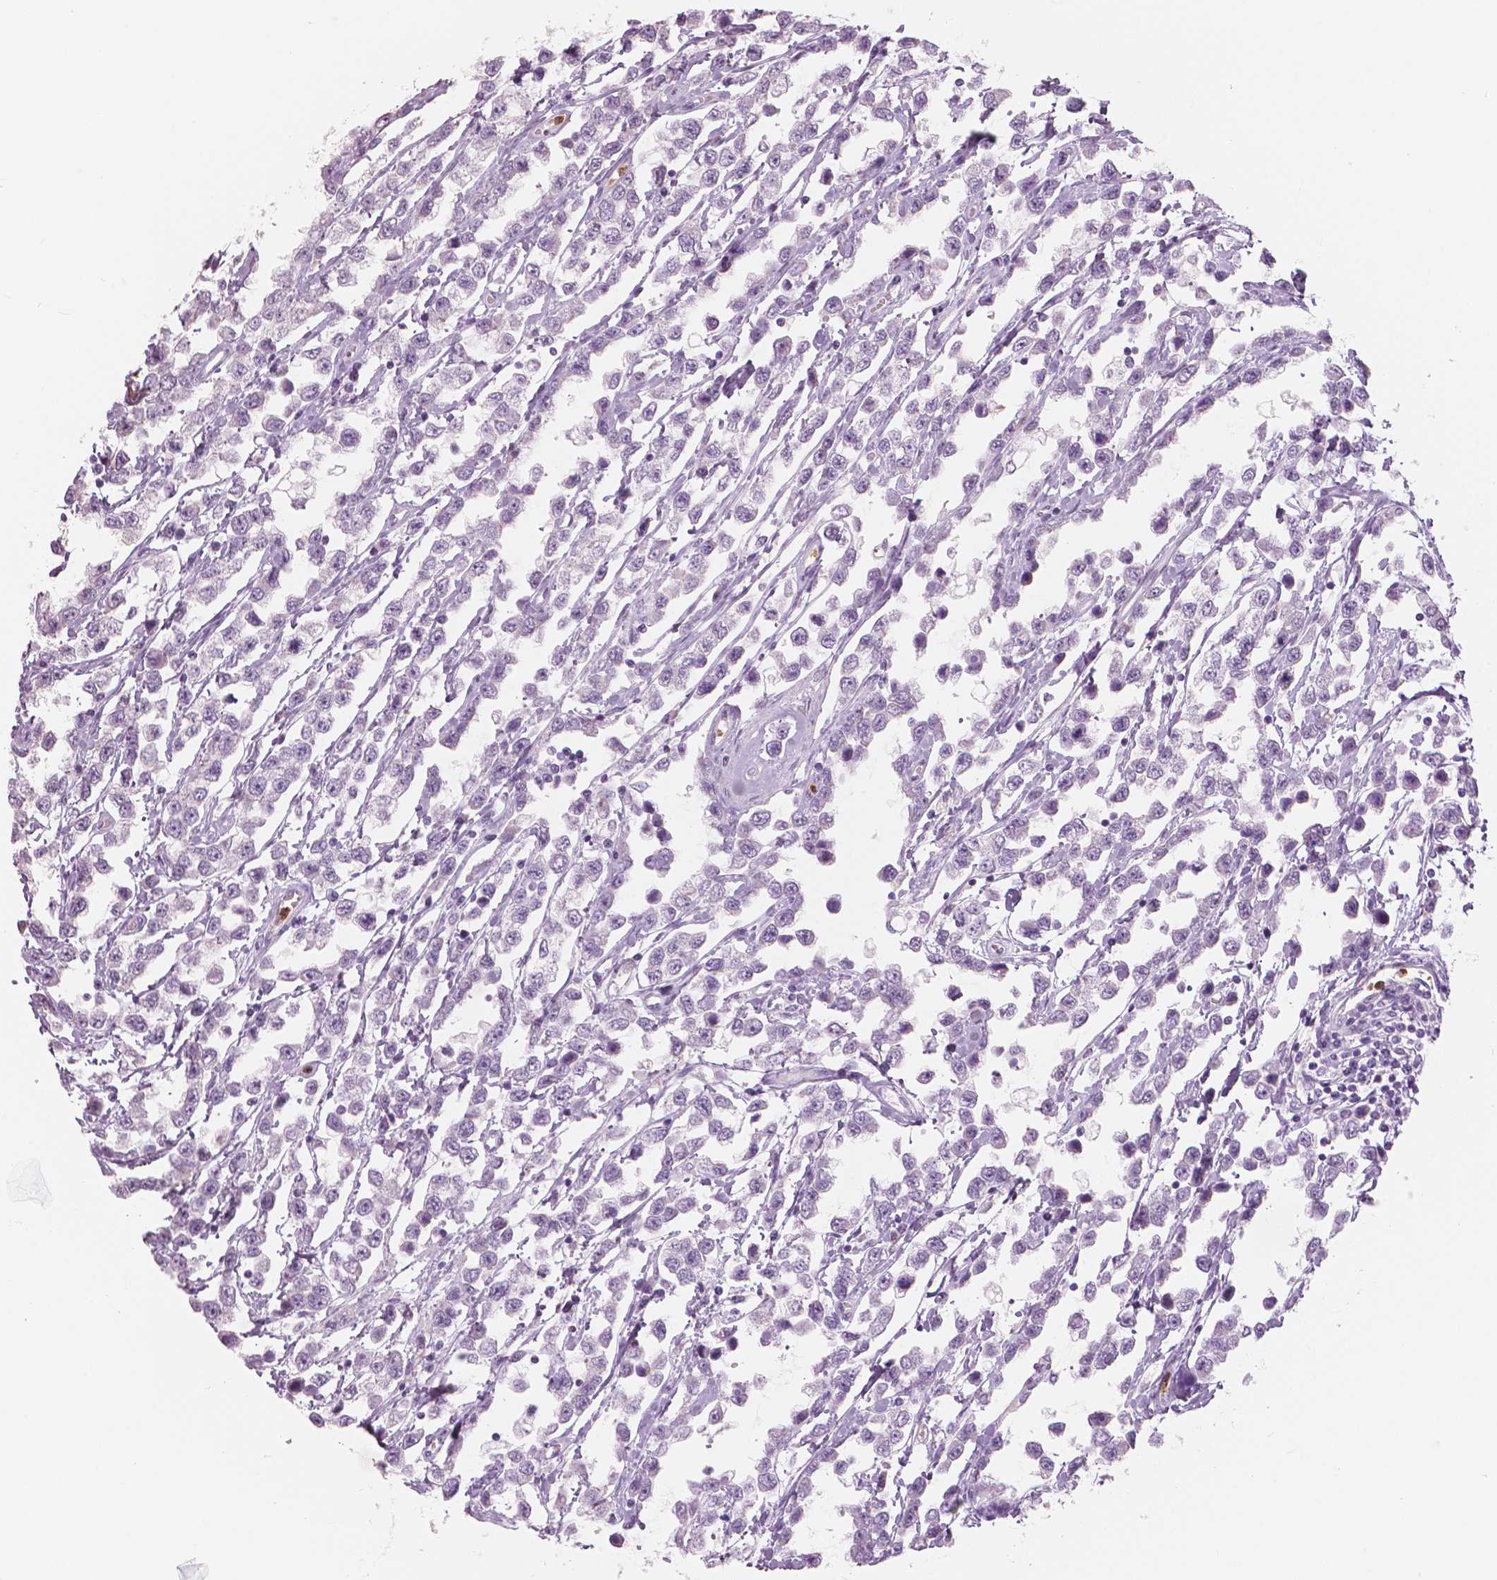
{"staining": {"intensity": "negative", "quantity": "none", "location": "none"}, "tissue": "testis cancer", "cell_type": "Tumor cells", "image_type": "cancer", "snomed": [{"axis": "morphology", "description": "Seminoma, NOS"}, {"axis": "topography", "description": "Testis"}], "caption": "DAB (3,3'-diaminobenzidine) immunohistochemical staining of human testis cancer shows no significant positivity in tumor cells.", "gene": "CXCR2", "patient": {"sex": "male", "age": 34}}